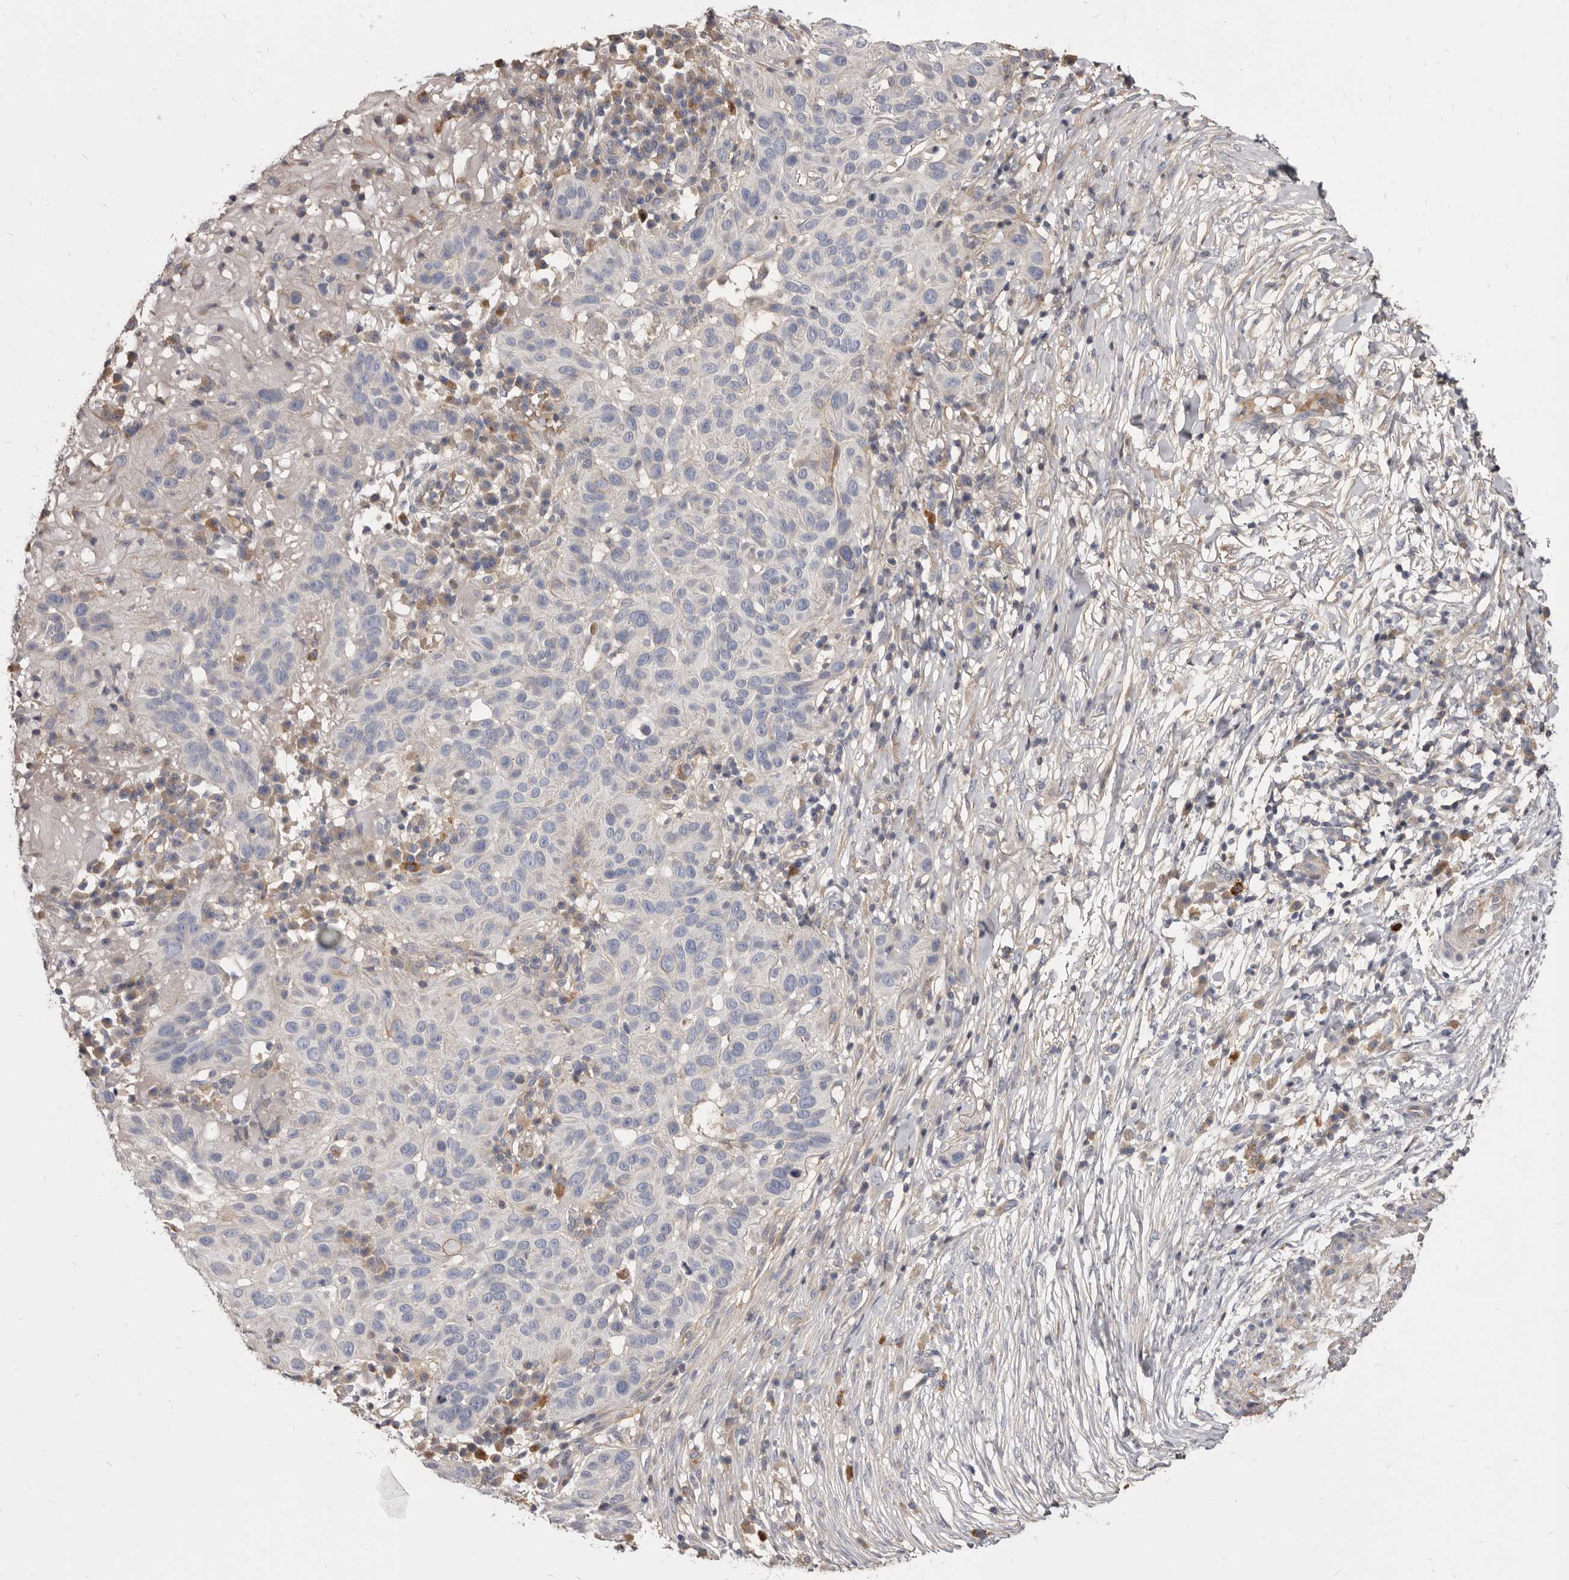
{"staining": {"intensity": "negative", "quantity": "none", "location": "none"}, "tissue": "skin cancer", "cell_type": "Tumor cells", "image_type": "cancer", "snomed": [{"axis": "morphology", "description": "Normal tissue, NOS"}, {"axis": "morphology", "description": "Squamous cell carcinoma, NOS"}, {"axis": "topography", "description": "Skin"}], "caption": "Skin cancer was stained to show a protein in brown. There is no significant staining in tumor cells. (DAB (3,3'-diaminobenzidine) IHC with hematoxylin counter stain).", "gene": "FAS", "patient": {"sex": "female", "age": 96}}